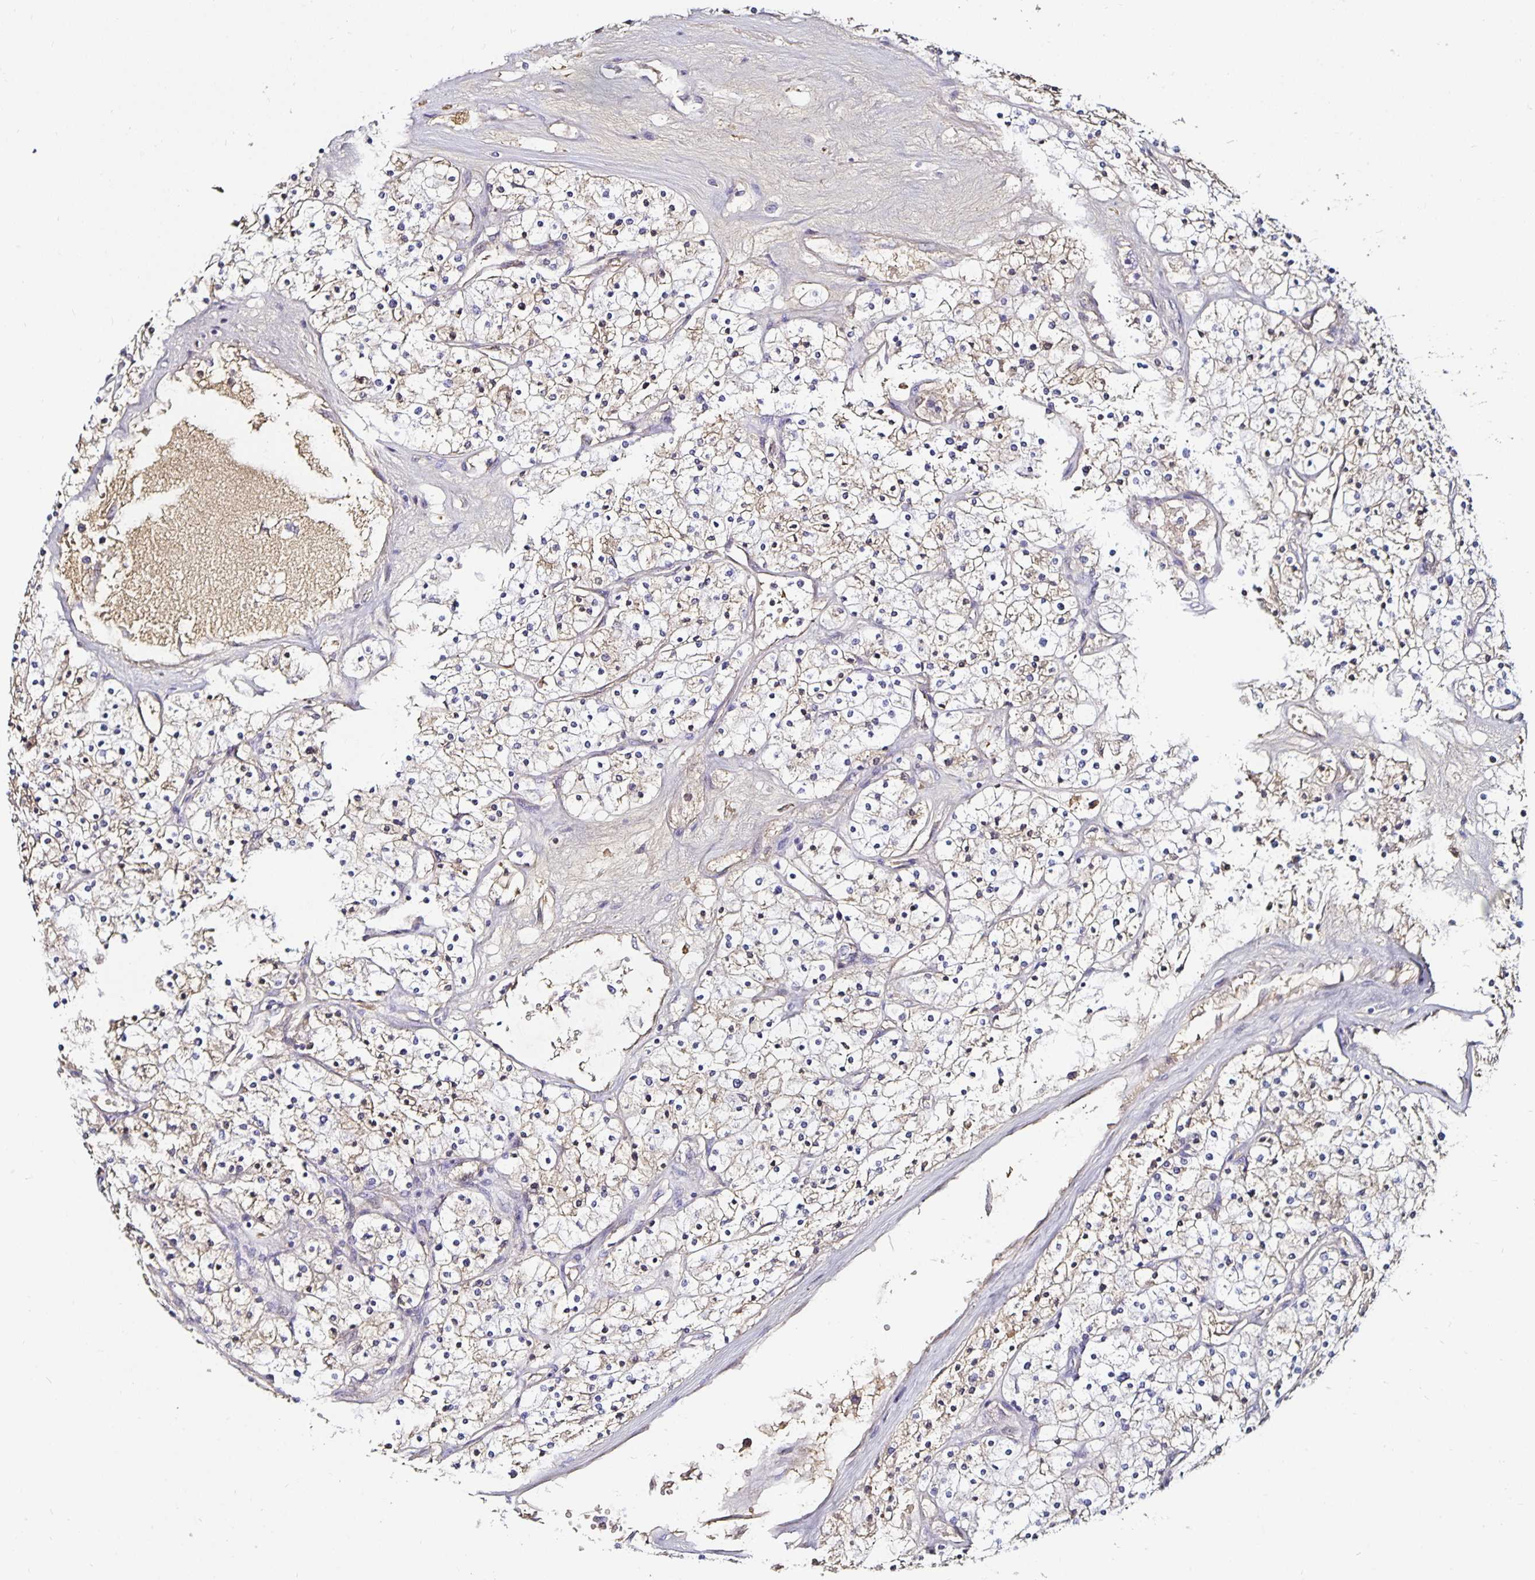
{"staining": {"intensity": "weak", "quantity": "<25%", "location": "cytoplasmic/membranous"}, "tissue": "renal cancer", "cell_type": "Tumor cells", "image_type": "cancer", "snomed": [{"axis": "morphology", "description": "Adenocarcinoma, NOS"}, {"axis": "topography", "description": "Kidney"}], "caption": "An immunohistochemistry photomicrograph of renal adenocarcinoma is shown. There is no staining in tumor cells of renal adenocarcinoma. The staining was performed using DAB (3,3'-diaminobenzidine) to visualize the protein expression in brown, while the nuclei were stained in blue with hematoxylin (Magnification: 20x).", "gene": "TTR", "patient": {"sex": "male", "age": 80}}